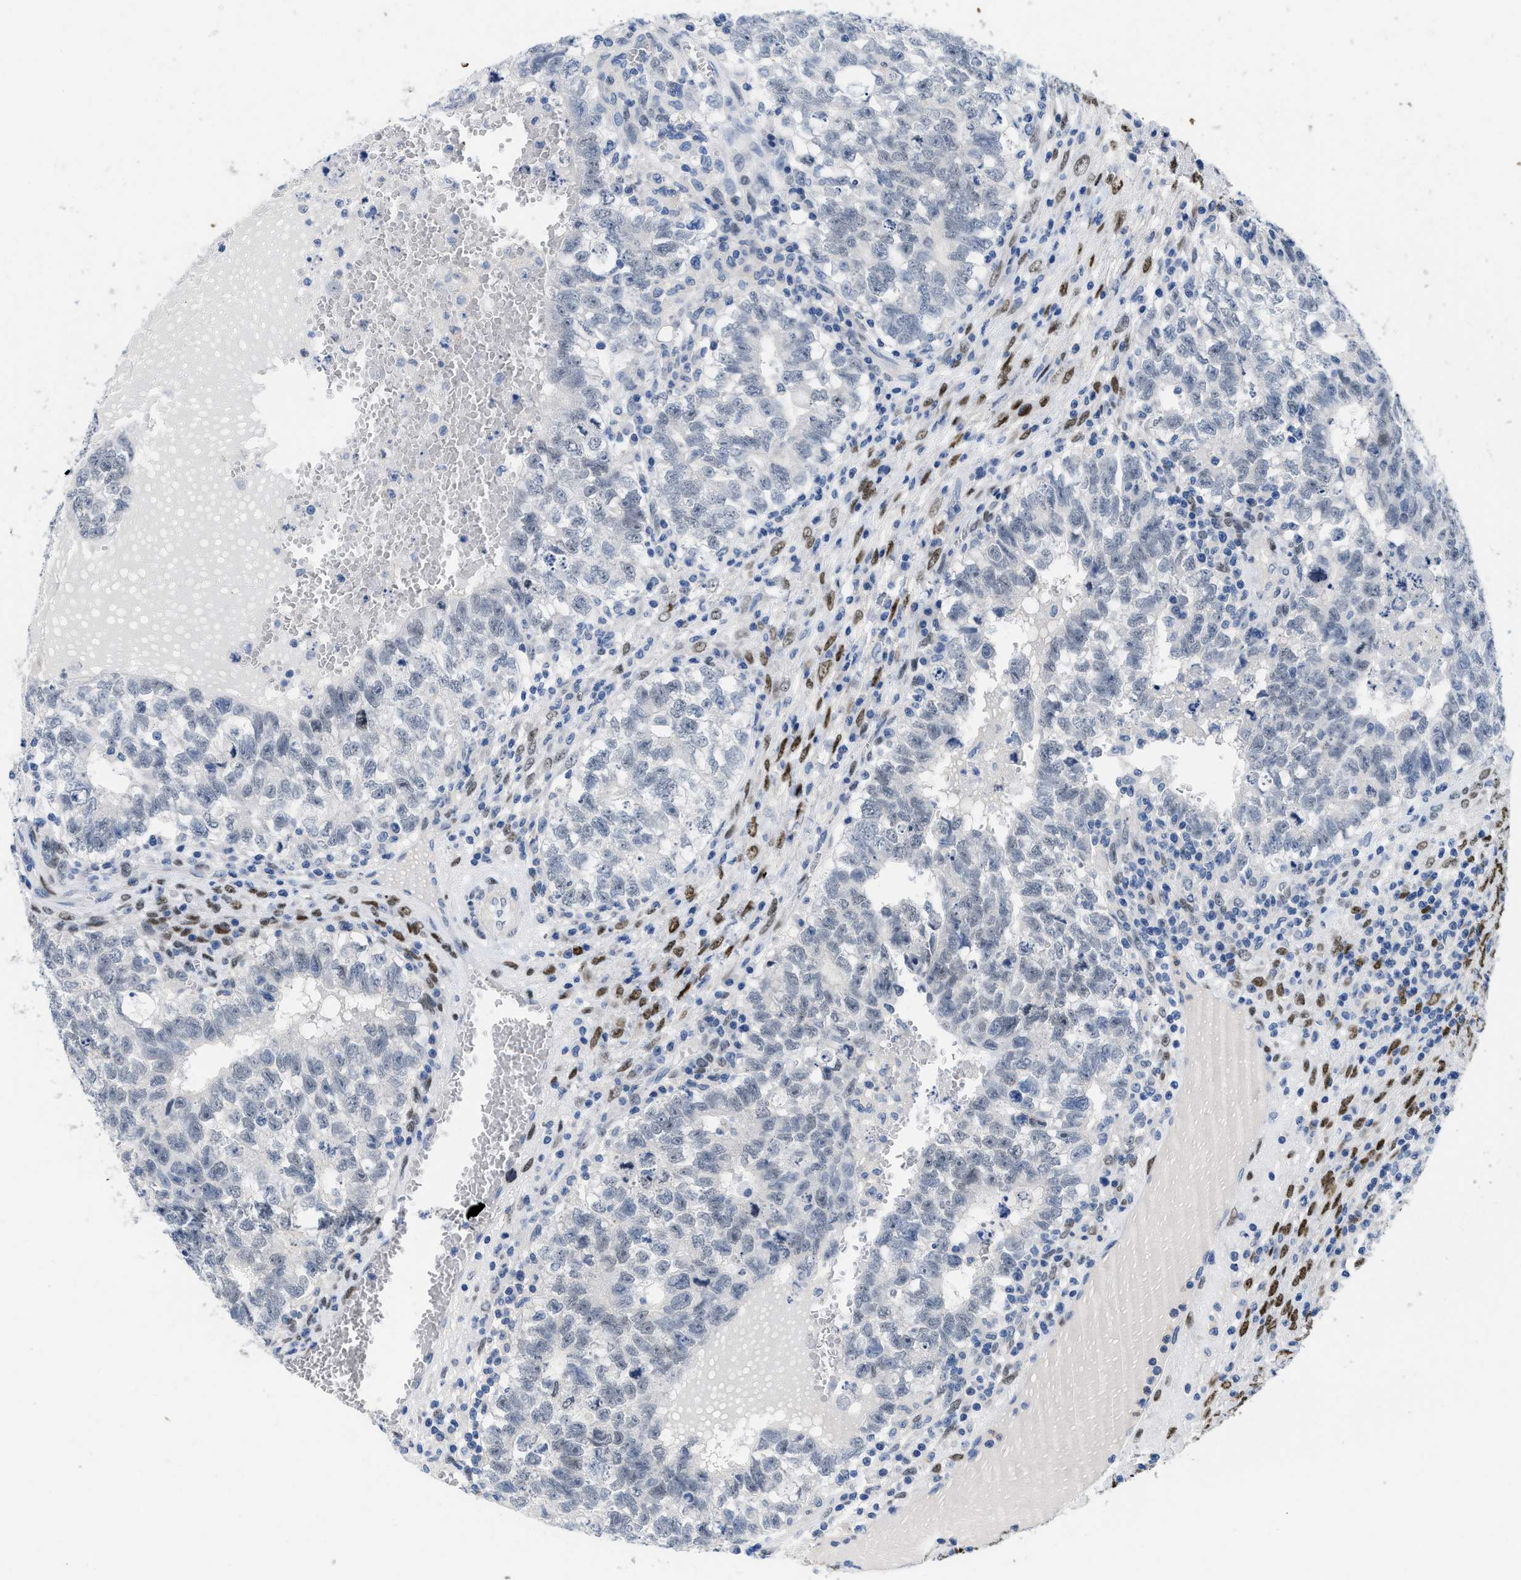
{"staining": {"intensity": "negative", "quantity": "none", "location": "none"}, "tissue": "testis cancer", "cell_type": "Tumor cells", "image_type": "cancer", "snomed": [{"axis": "morphology", "description": "Seminoma, NOS"}, {"axis": "morphology", "description": "Carcinoma, Embryonal, NOS"}, {"axis": "topography", "description": "Testis"}], "caption": "DAB (3,3'-diaminobenzidine) immunohistochemical staining of human embryonal carcinoma (testis) displays no significant staining in tumor cells. (DAB immunohistochemistry, high magnification).", "gene": "NFIX", "patient": {"sex": "male", "age": 38}}